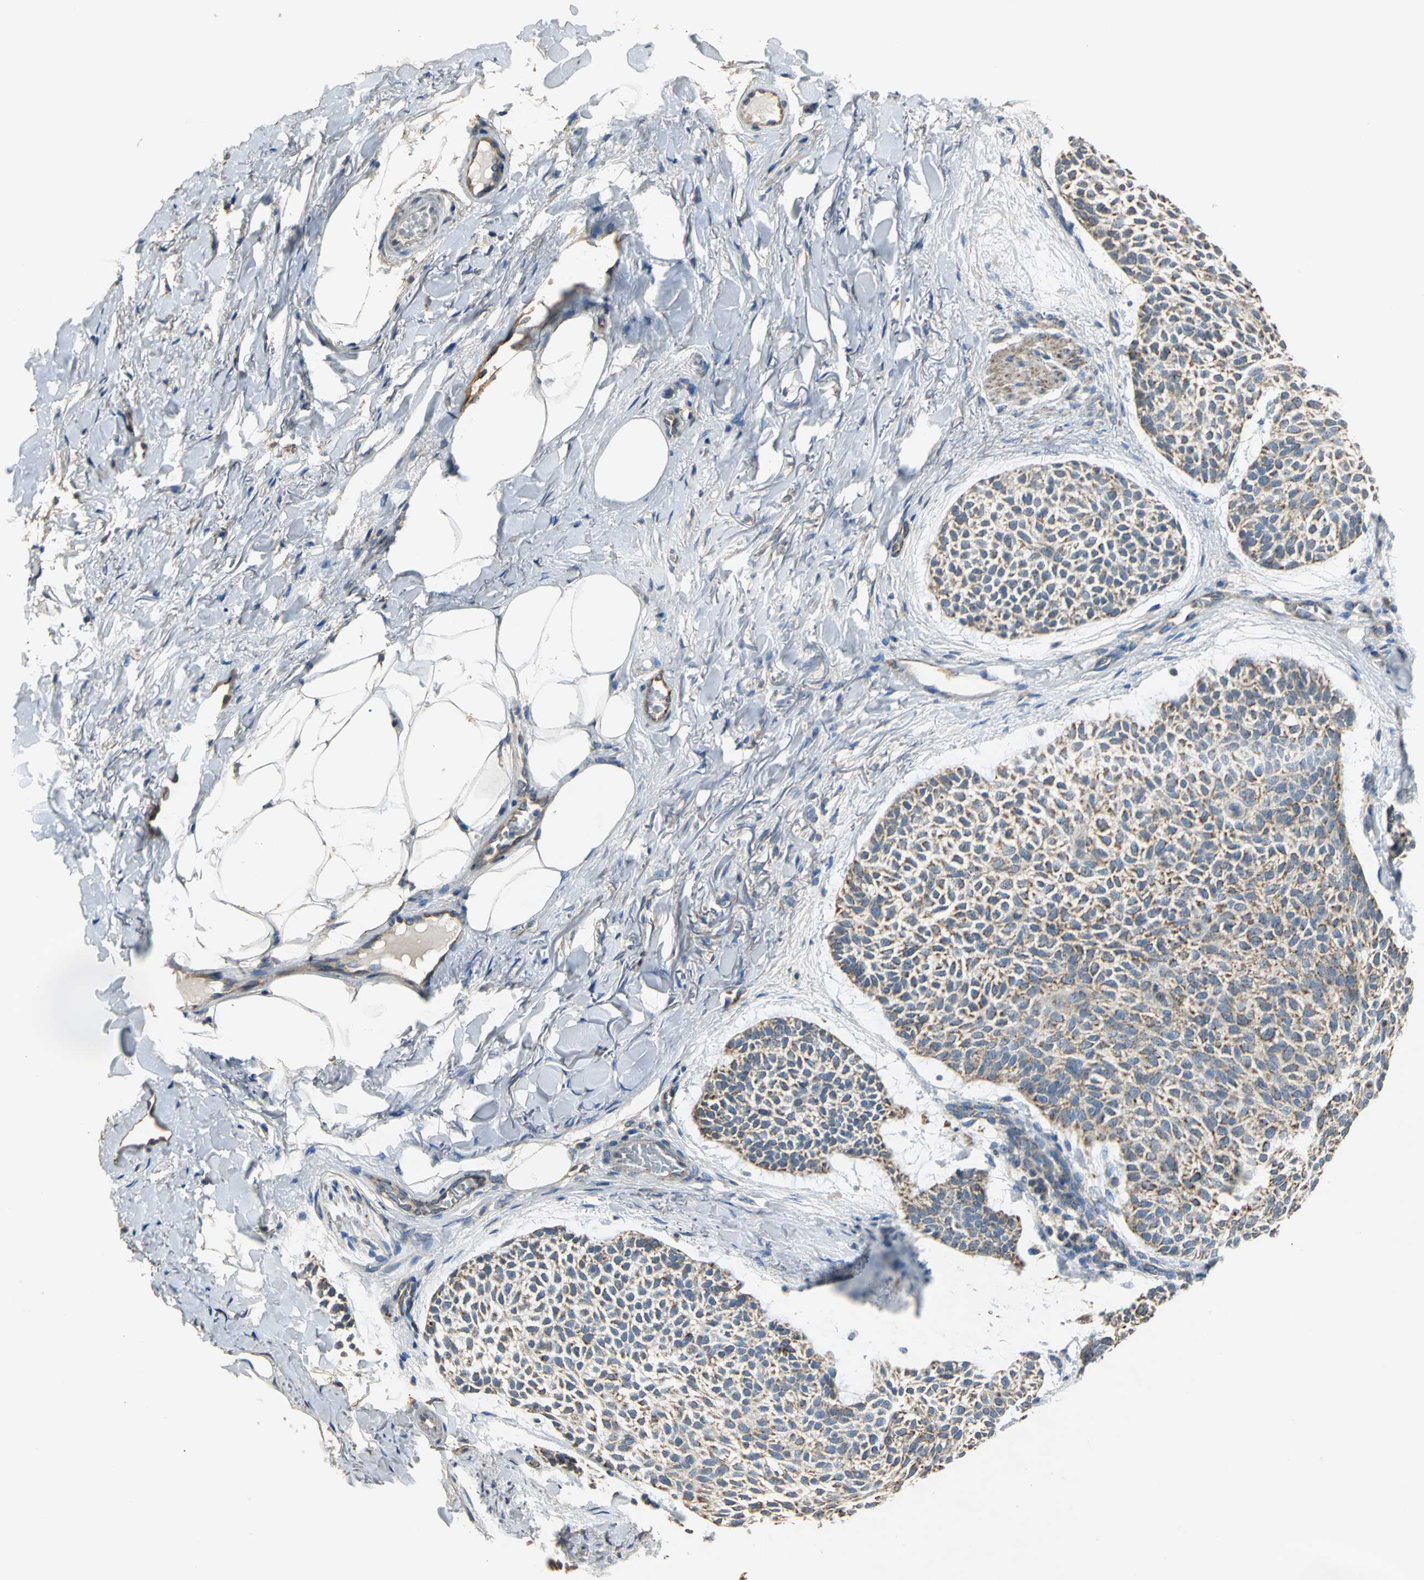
{"staining": {"intensity": "strong", "quantity": ">75%", "location": "cytoplasmic/membranous"}, "tissue": "skin cancer", "cell_type": "Tumor cells", "image_type": "cancer", "snomed": [{"axis": "morphology", "description": "Normal tissue, NOS"}, {"axis": "morphology", "description": "Basal cell carcinoma"}, {"axis": "topography", "description": "Skin"}], "caption": "Protein expression analysis of human skin cancer (basal cell carcinoma) reveals strong cytoplasmic/membranous staining in approximately >75% of tumor cells.", "gene": "NDUFB5", "patient": {"sex": "female", "age": 70}}